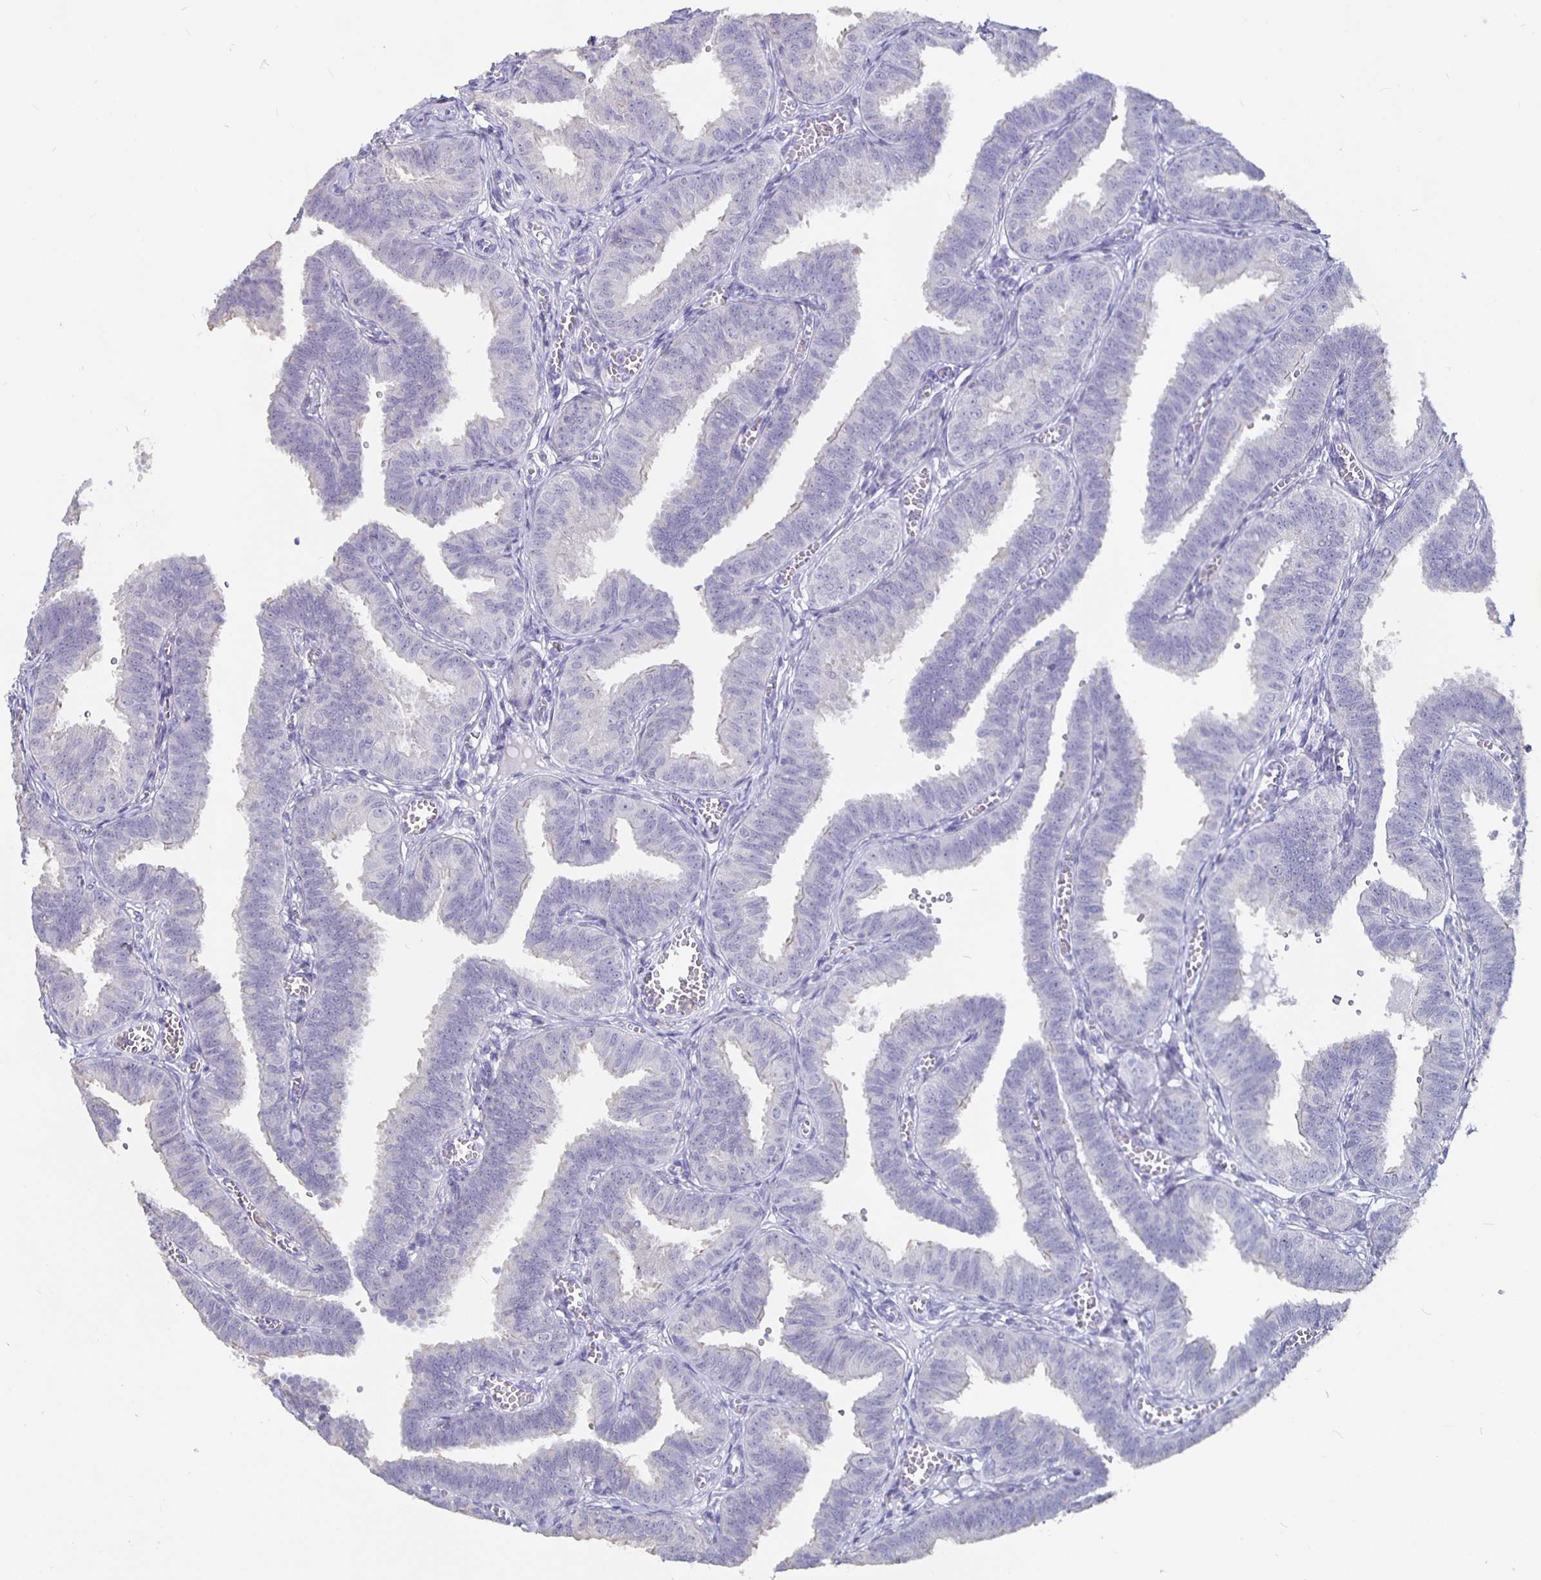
{"staining": {"intensity": "negative", "quantity": "none", "location": "none"}, "tissue": "fallopian tube", "cell_type": "Glandular cells", "image_type": "normal", "snomed": [{"axis": "morphology", "description": "Normal tissue, NOS"}, {"axis": "topography", "description": "Fallopian tube"}], "caption": "Glandular cells show no significant staining in unremarkable fallopian tube. (Brightfield microscopy of DAB (3,3'-diaminobenzidine) immunohistochemistry at high magnification).", "gene": "GPX4", "patient": {"sex": "female", "age": 25}}